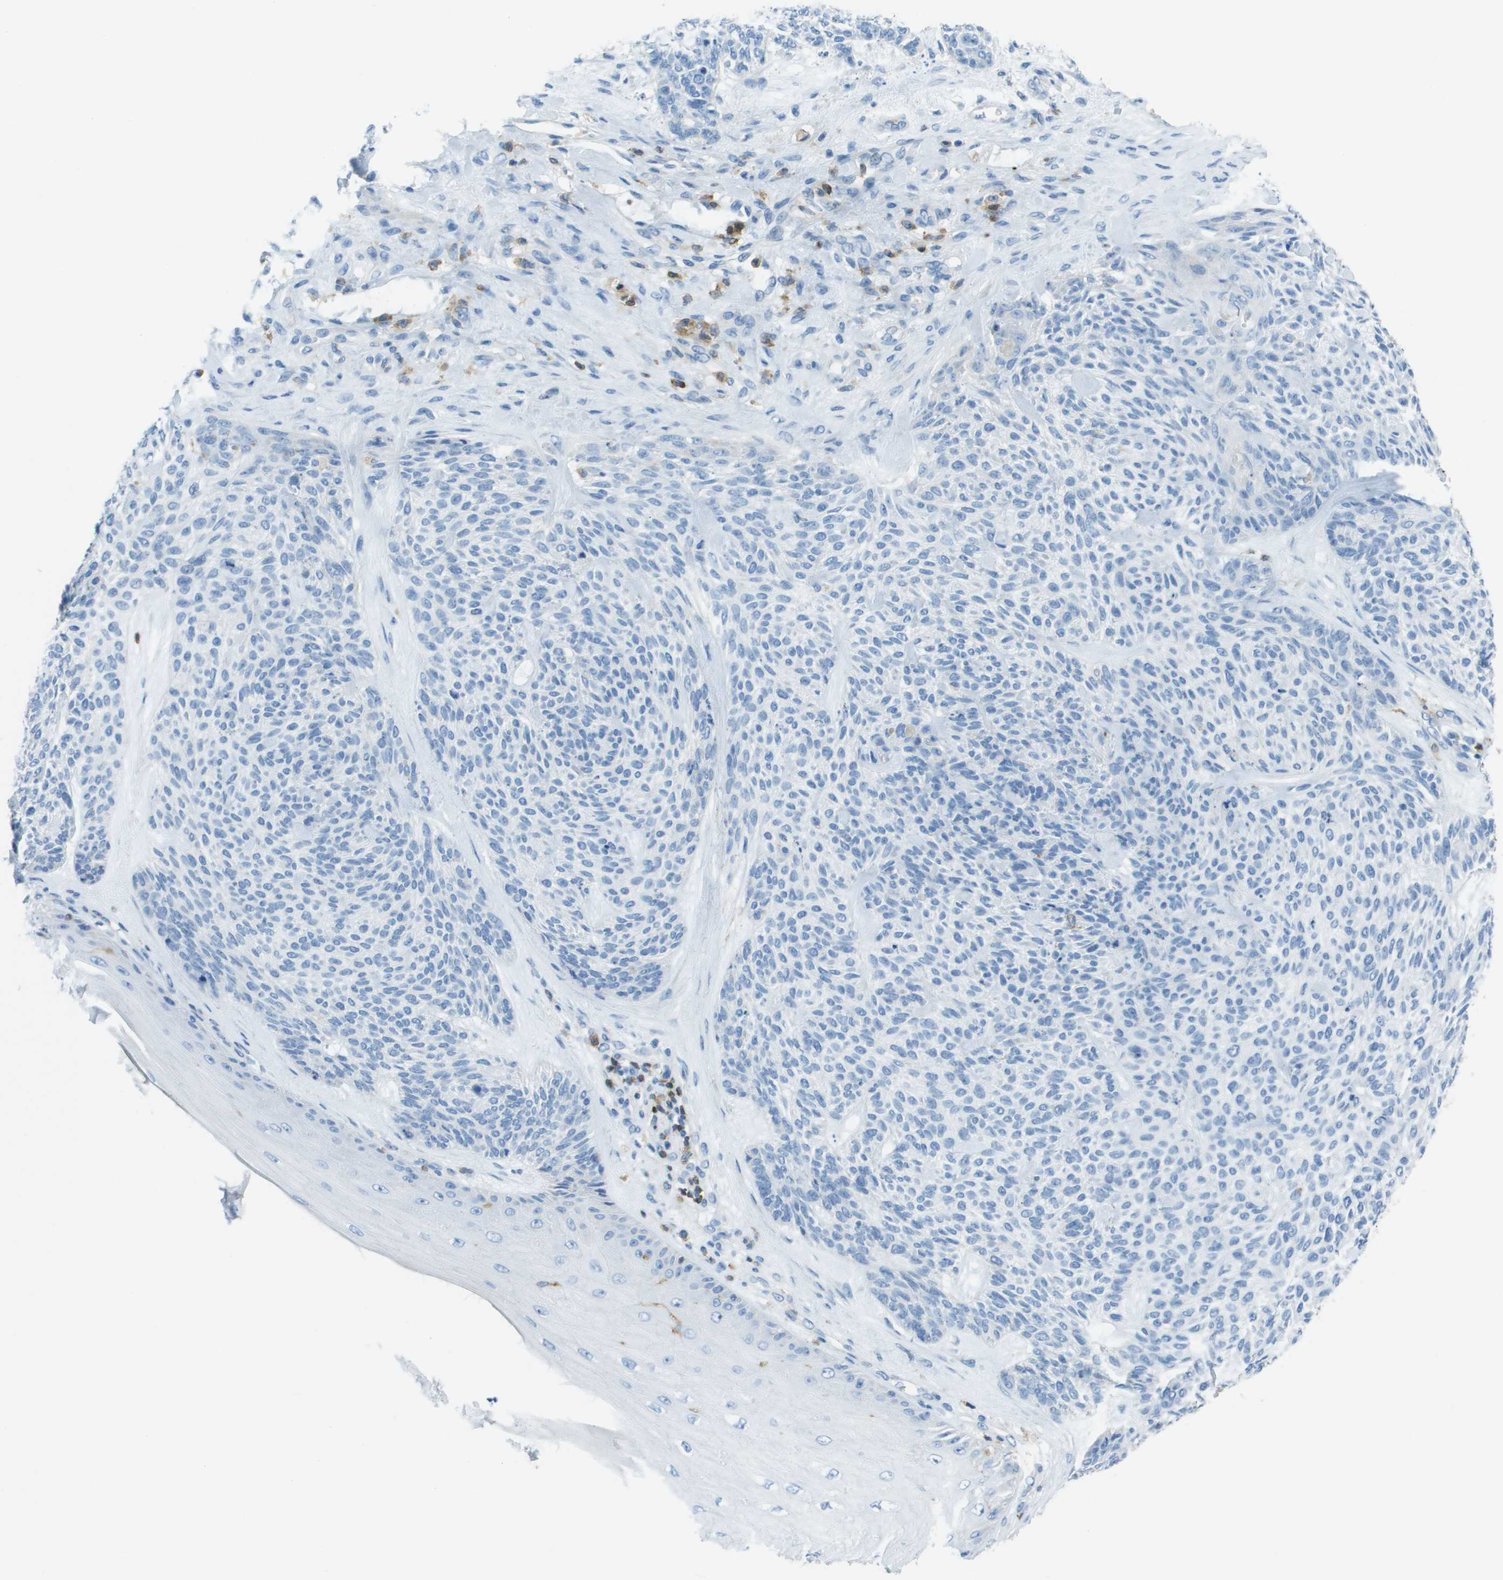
{"staining": {"intensity": "negative", "quantity": "none", "location": "none"}, "tissue": "skin cancer", "cell_type": "Tumor cells", "image_type": "cancer", "snomed": [{"axis": "morphology", "description": "Basal cell carcinoma"}, {"axis": "topography", "description": "Skin"}], "caption": "Tumor cells show no significant expression in skin cancer (basal cell carcinoma).", "gene": "APBB1IP", "patient": {"sex": "male", "age": 55}}